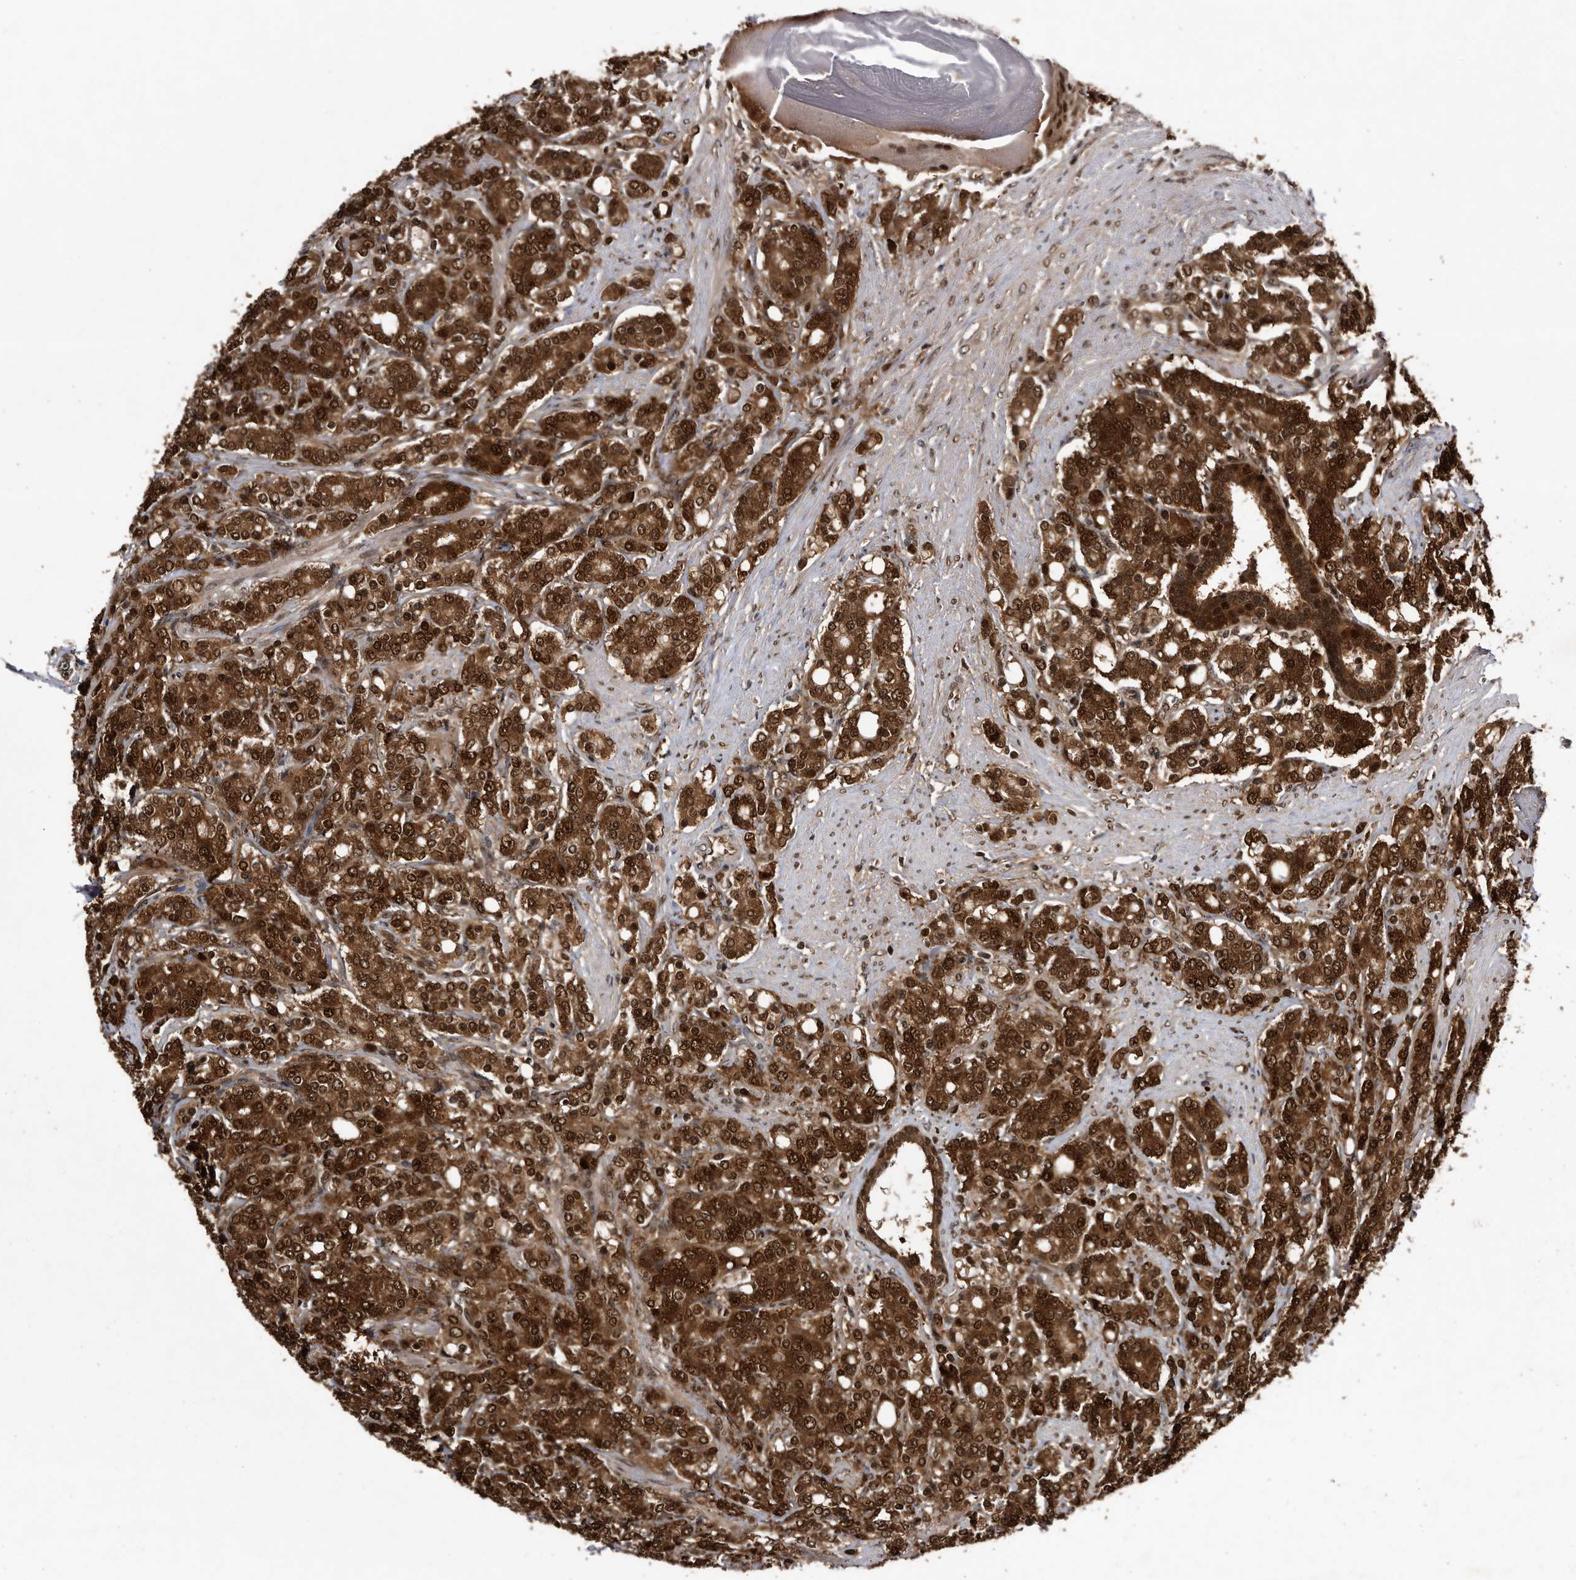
{"staining": {"intensity": "strong", "quantity": ">75%", "location": "cytoplasmic/membranous,nuclear"}, "tissue": "prostate cancer", "cell_type": "Tumor cells", "image_type": "cancer", "snomed": [{"axis": "morphology", "description": "Adenocarcinoma, High grade"}, {"axis": "topography", "description": "Prostate"}], "caption": "High-magnification brightfield microscopy of prostate cancer (high-grade adenocarcinoma) stained with DAB (3,3'-diaminobenzidine) (brown) and counterstained with hematoxylin (blue). tumor cells exhibit strong cytoplasmic/membranous and nuclear expression is identified in about>75% of cells. (Stains: DAB in brown, nuclei in blue, Microscopy: brightfield microscopy at high magnification).", "gene": "RAD23B", "patient": {"sex": "male", "age": 62}}